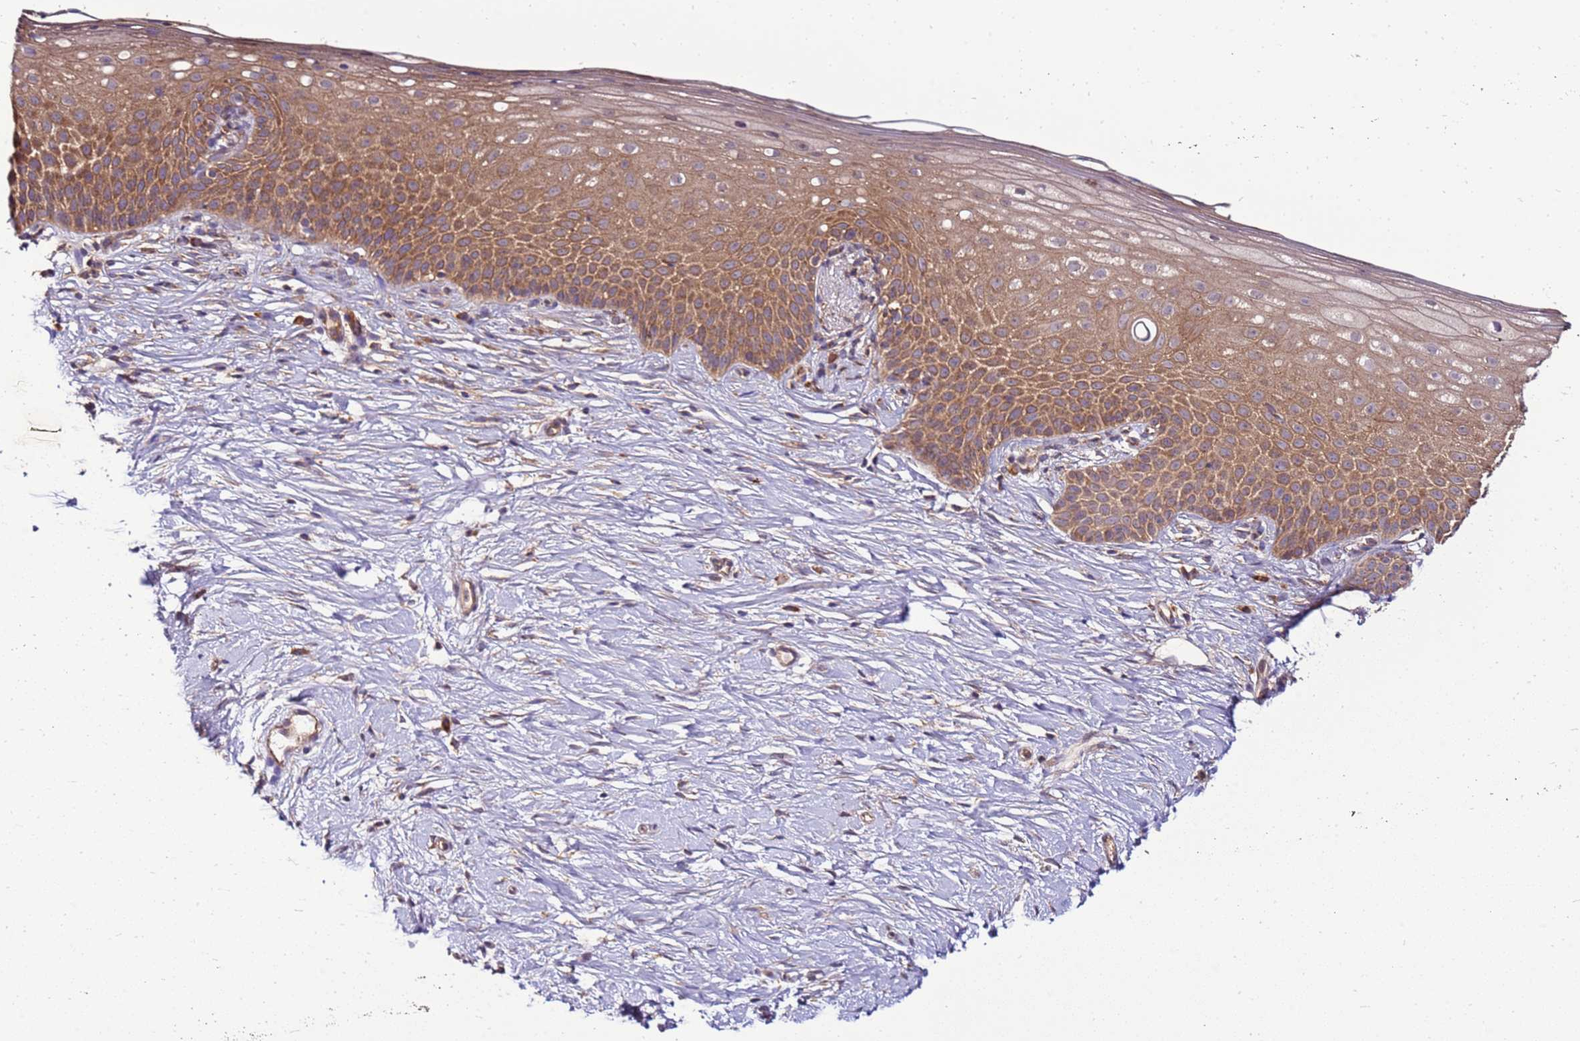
{"staining": {"intensity": "moderate", "quantity": ">75%", "location": "cytoplasmic/membranous"}, "tissue": "cervix", "cell_type": "Glandular cells", "image_type": "normal", "snomed": [{"axis": "morphology", "description": "Normal tissue, NOS"}, {"axis": "topography", "description": "Cervix"}], "caption": "IHC histopathology image of unremarkable human cervix stained for a protein (brown), which shows medium levels of moderate cytoplasmic/membranous expression in approximately >75% of glandular cells.", "gene": "SLC44A5", "patient": {"sex": "female", "age": 57}}